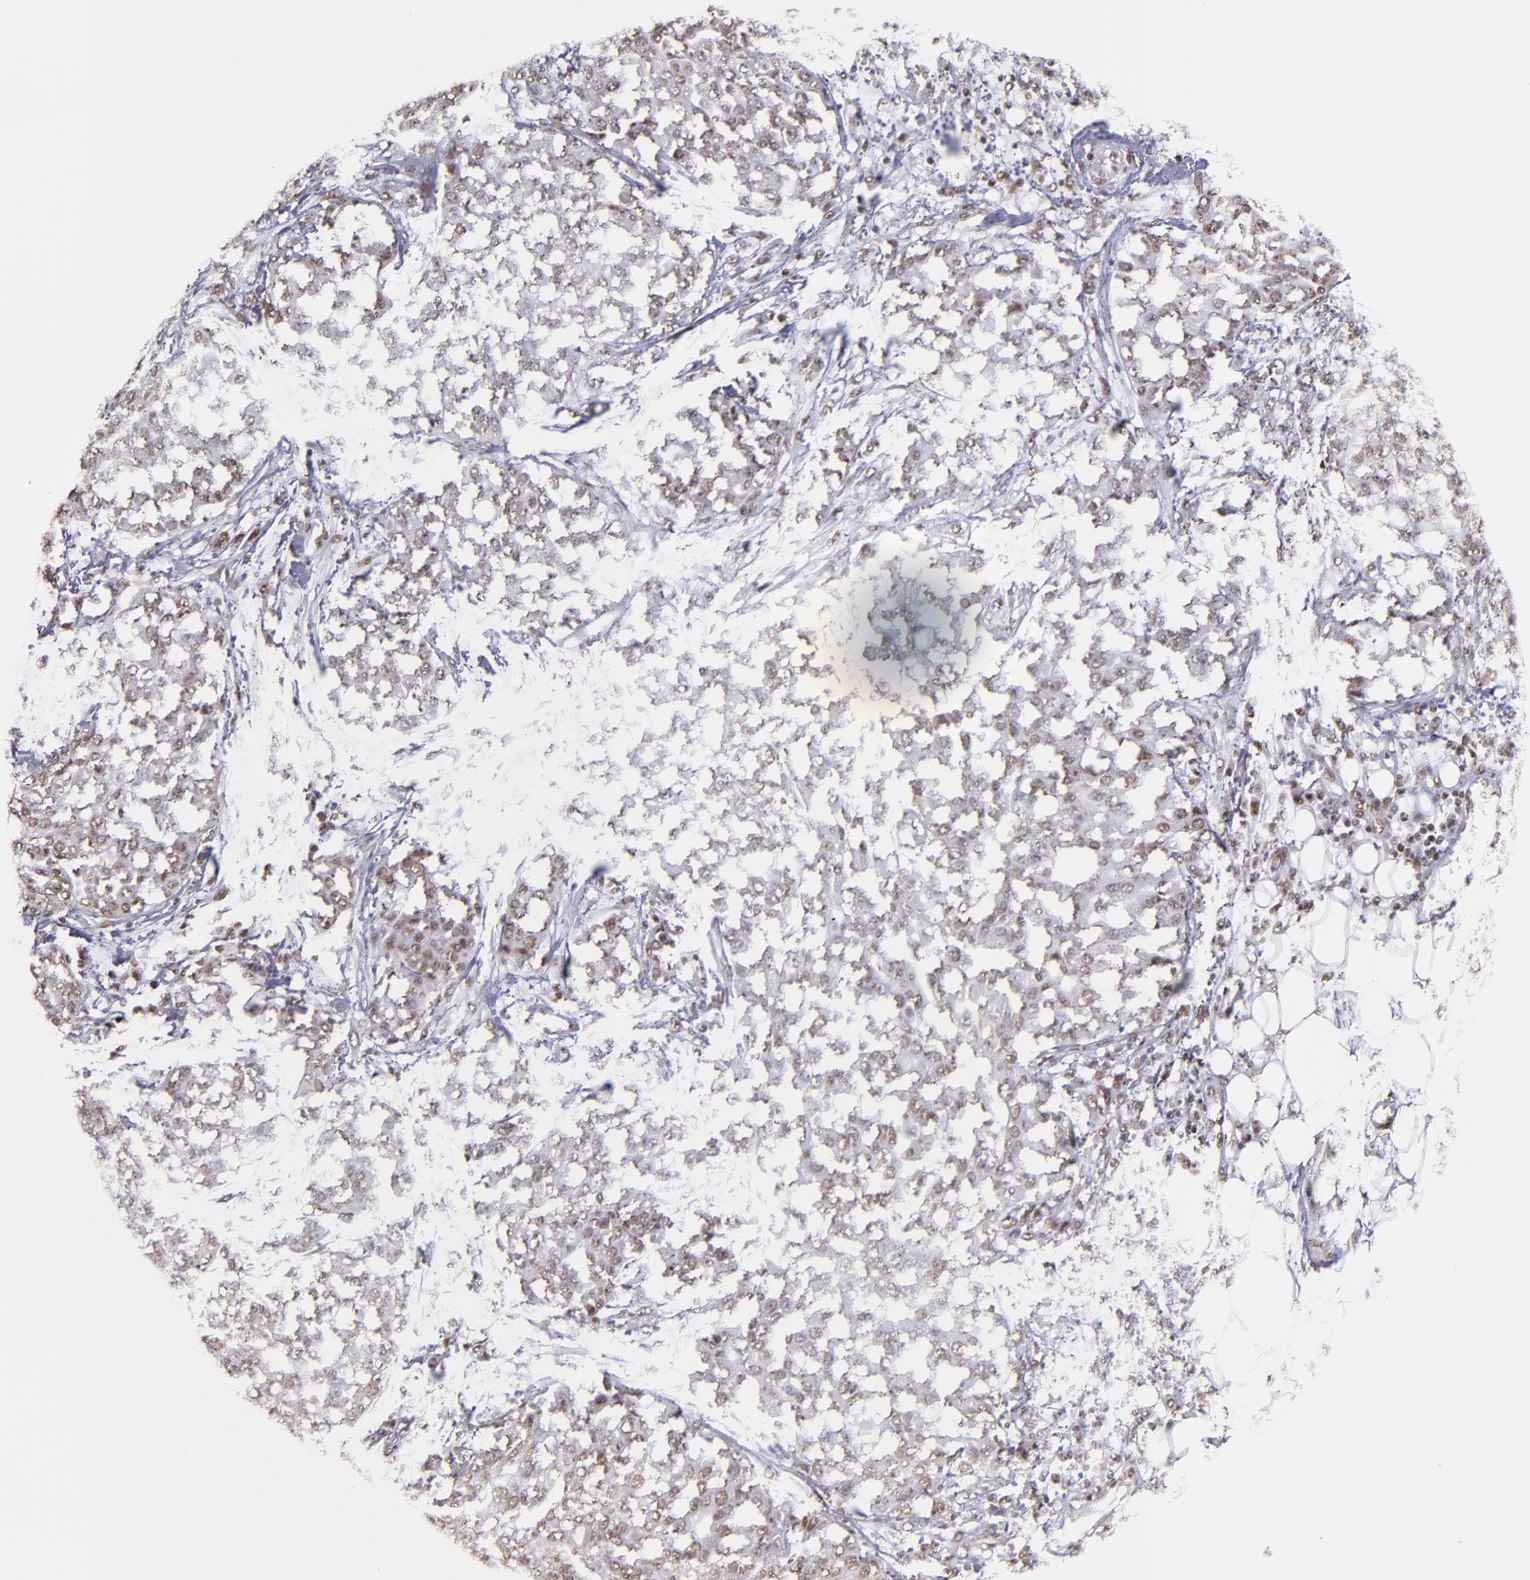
{"staining": {"intensity": "weak", "quantity": ">75%", "location": "nuclear"}, "tissue": "ovarian cancer", "cell_type": "Tumor cells", "image_type": "cancer", "snomed": [{"axis": "morphology", "description": "Cystadenocarcinoma, serous, NOS"}, {"axis": "topography", "description": "Soft tissue"}, {"axis": "topography", "description": "Ovary"}], "caption": "Immunohistochemistry (IHC) staining of ovarian serous cystadenocarcinoma, which displays low levels of weak nuclear positivity in approximately >75% of tumor cells indicating weak nuclear protein staining. The staining was performed using DAB (3,3'-diaminobenzidine) (brown) for protein detection and nuclei were counterstained in hematoxylin (blue).", "gene": "SP1", "patient": {"sex": "female", "age": 57}}